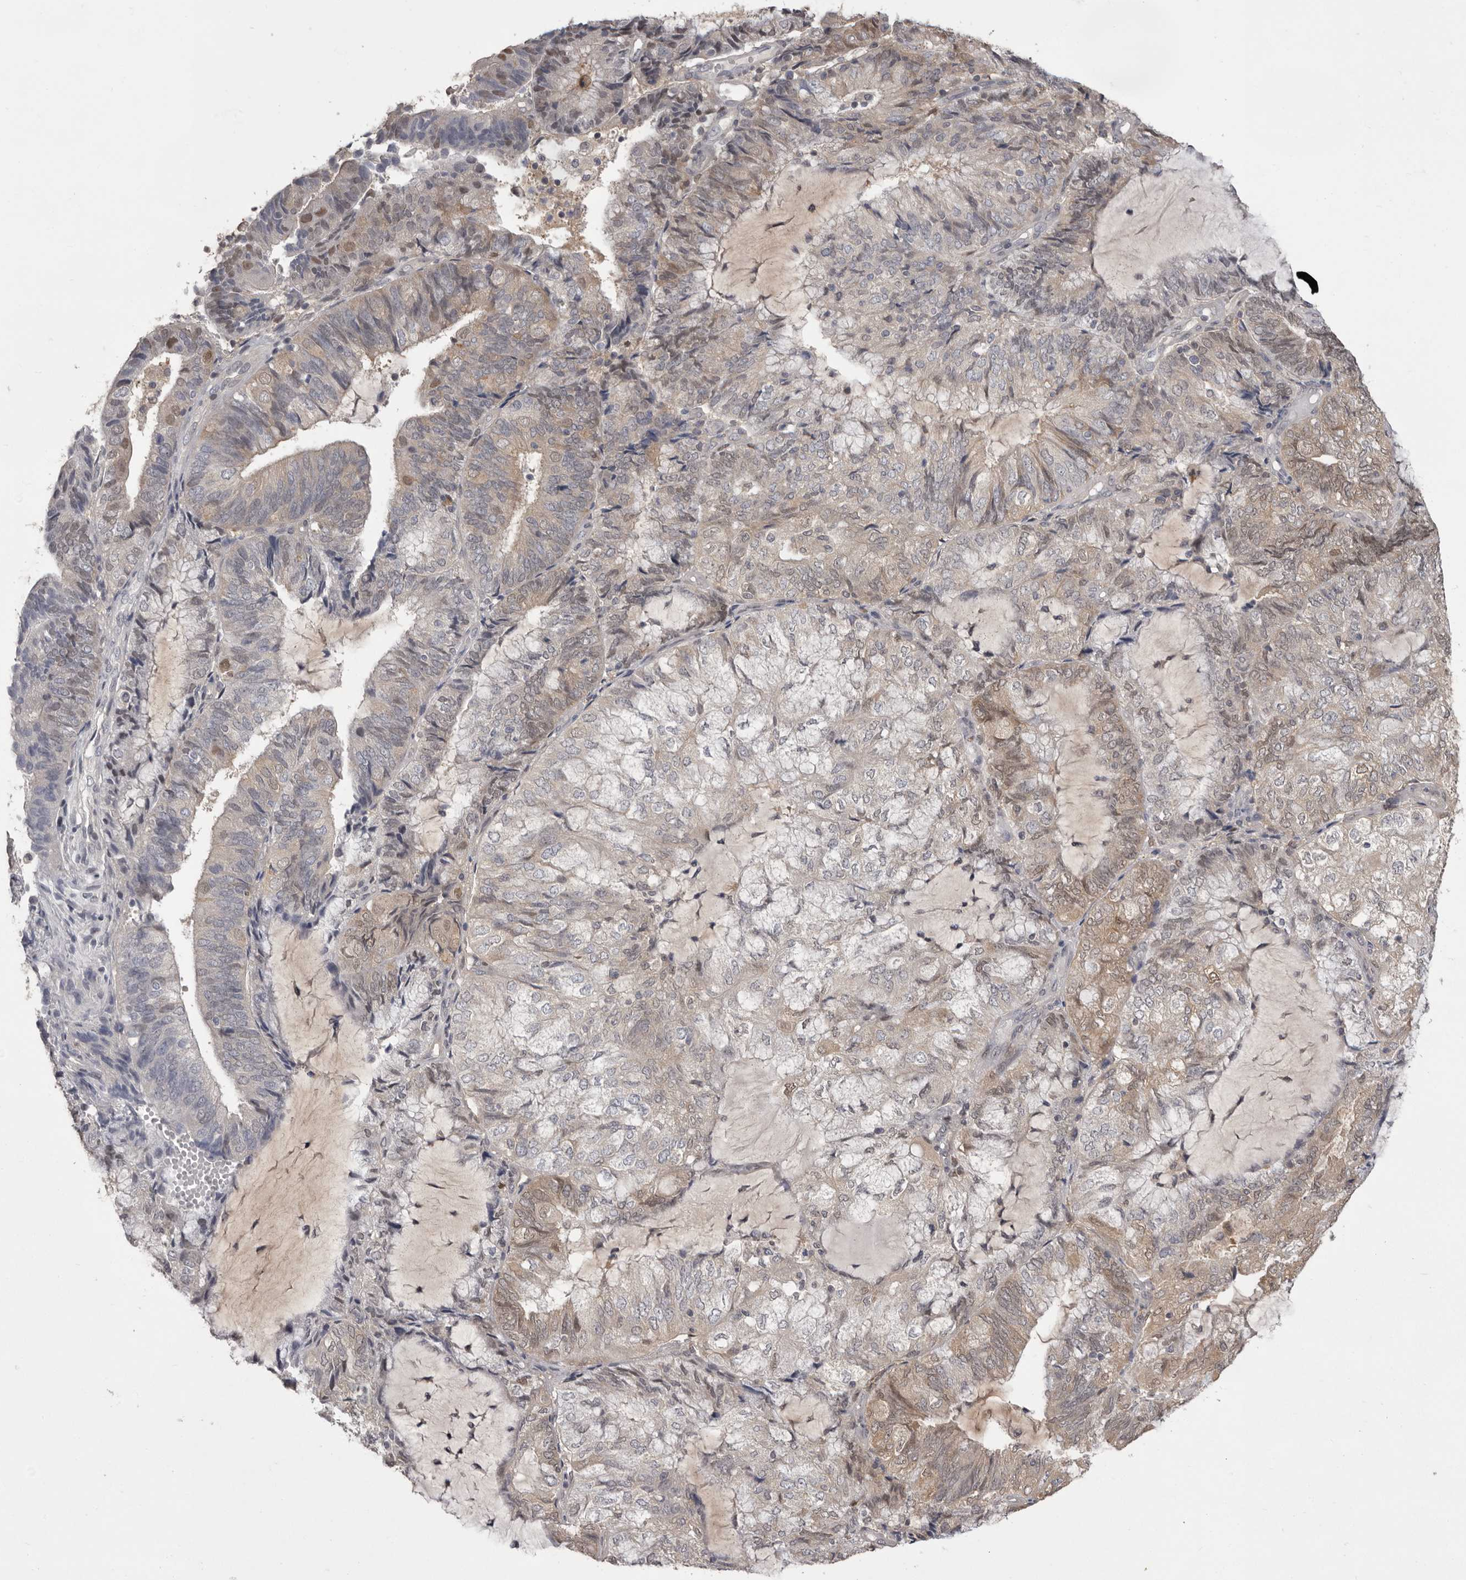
{"staining": {"intensity": "weak", "quantity": "25%-75%", "location": "cytoplasmic/membranous"}, "tissue": "endometrial cancer", "cell_type": "Tumor cells", "image_type": "cancer", "snomed": [{"axis": "morphology", "description": "Adenocarcinoma, NOS"}, {"axis": "topography", "description": "Endometrium"}], "caption": "Immunohistochemical staining of human endometrial cancer displays low levels of weak cytoplasmic/membranous staining in approximately 25%-75% of tumor cells.", "gene": "MDH1", "patient": {"sex": "female", "age": 81}}